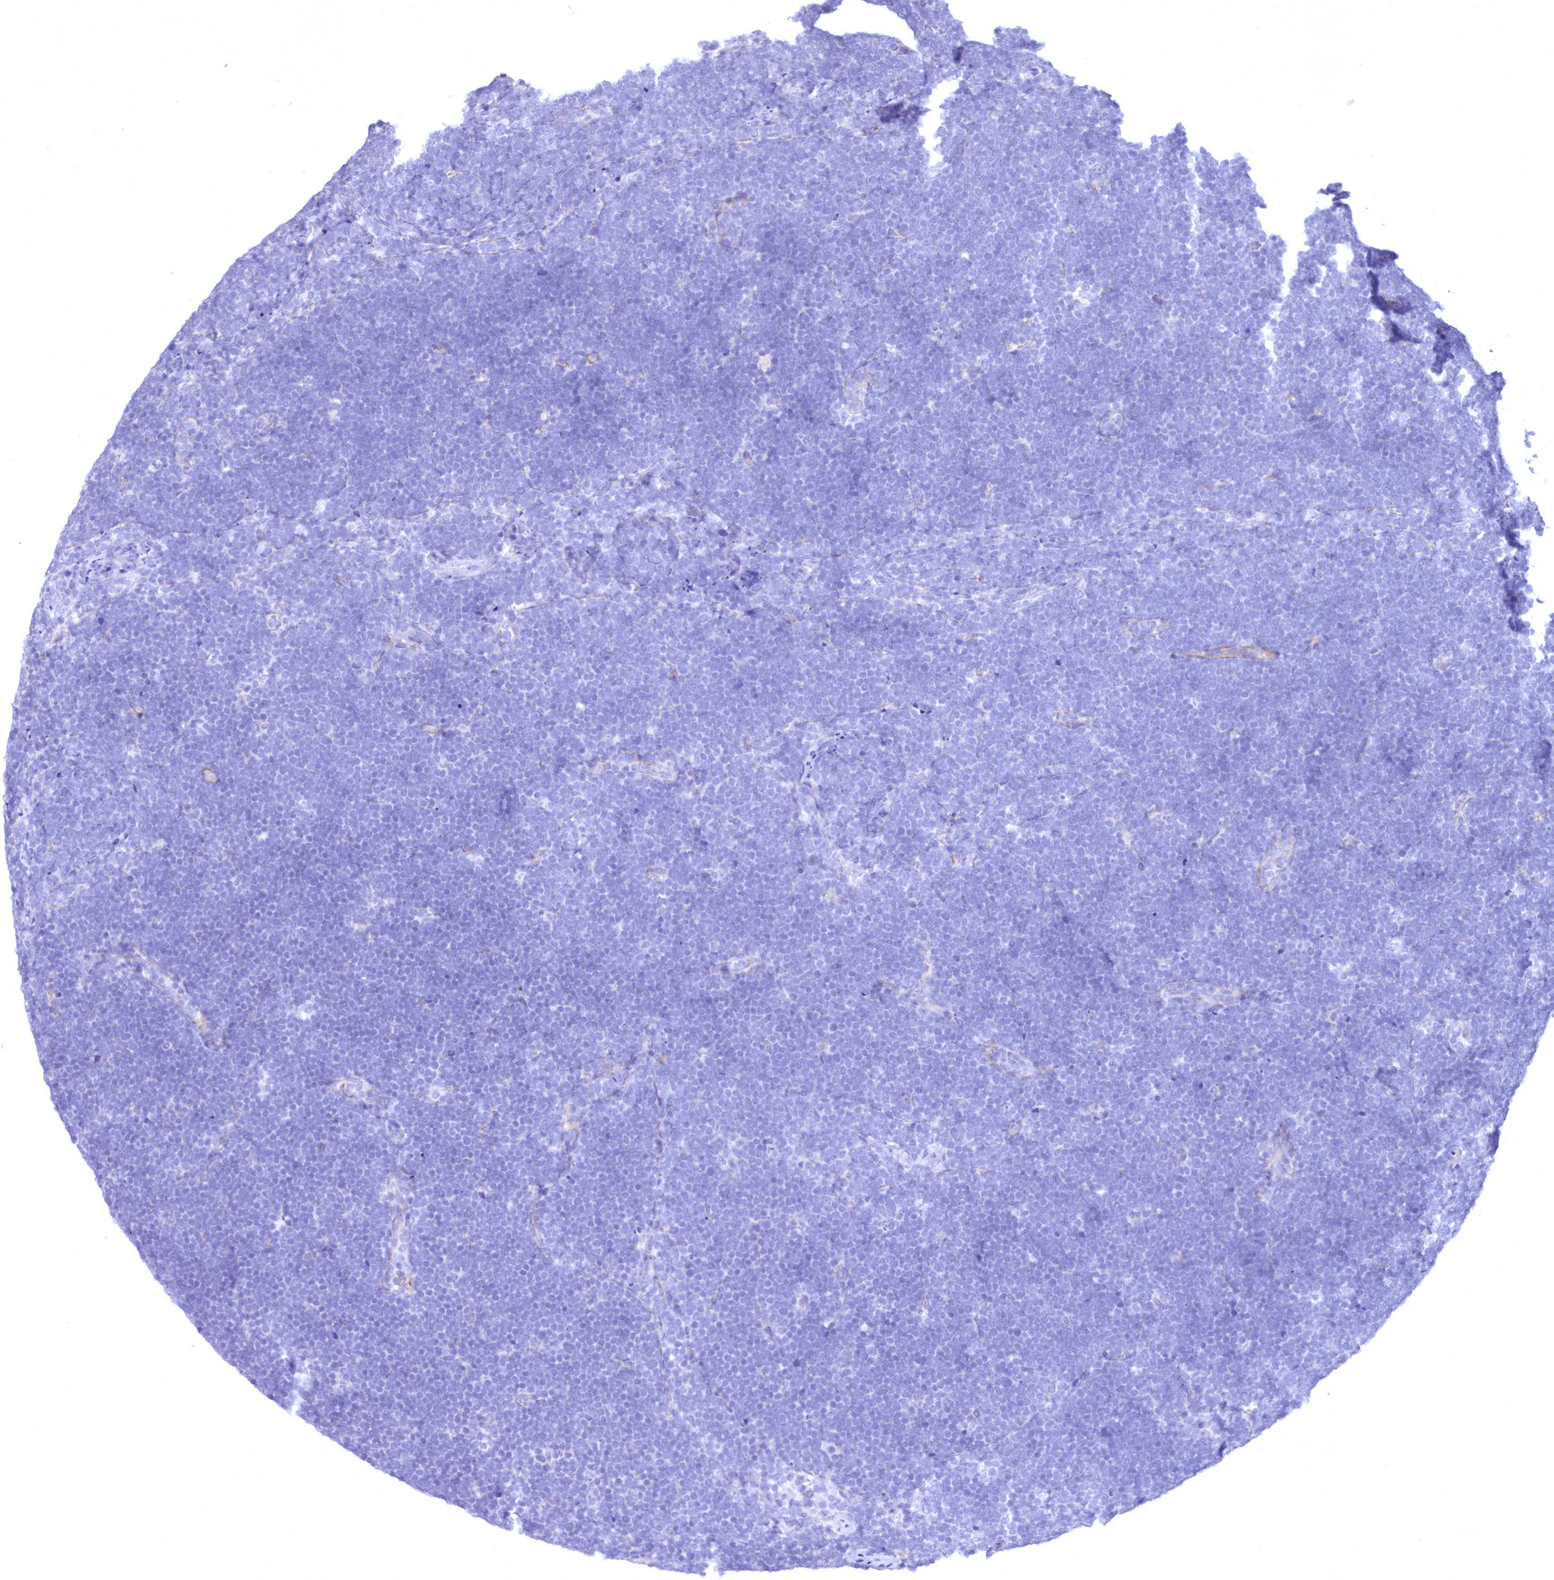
{"staining": {"intensity": "negative", "quantity": "none", "location": "none"}, "tissue": "lymphoma", "cell_type": "Tumor cells", "image_type": "cancer", "snomed": [{"axis": "morphology", "description": "Malignant lymphoma, non-Hodgkin's type, High grade"}, {"axis": "topography", "description": "Lymph node"}], "caption": "An image of human lymphoma is negative for staining in tumor cells.", "gene": "WDR74", "patient": {"sex": "male", "age": 13}}